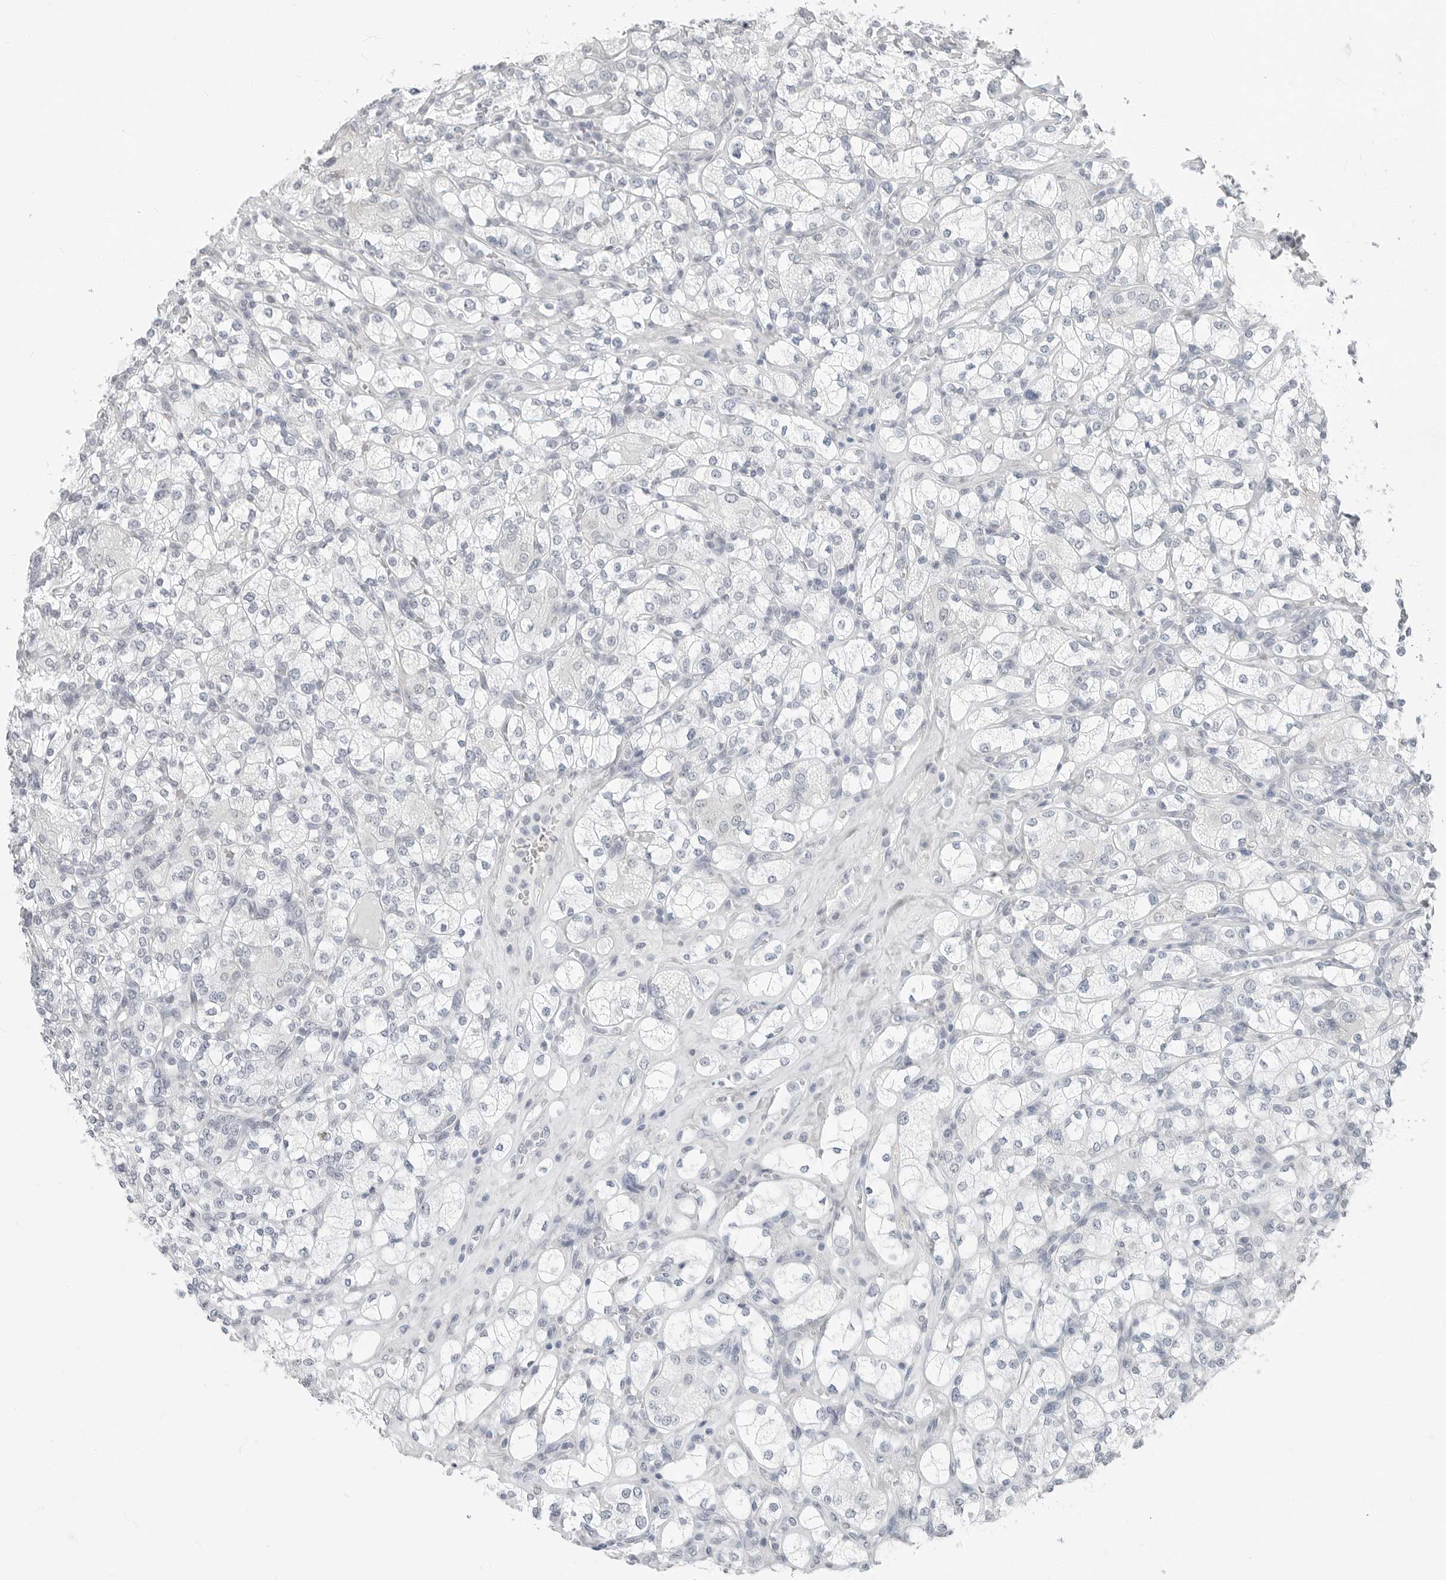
{"staining": {"intensity": "negative", "quantity": "none", "location": "none"}, "tissue": "renal cancer", "cell_type": "Tumor cells", "image_type": "cancer", "snomed": [{"axis": "morphology", "description": "Adenocarcinoma, NOS"}, {"axis": "topography", "description": "Kidney"}], "caption": "This is an IHC image of human renal cancer (adenocarcinoma). There is no positivity in tumor cells.", "gene": "XIRP1", "patient": {"sex": "male", "age": 77}}